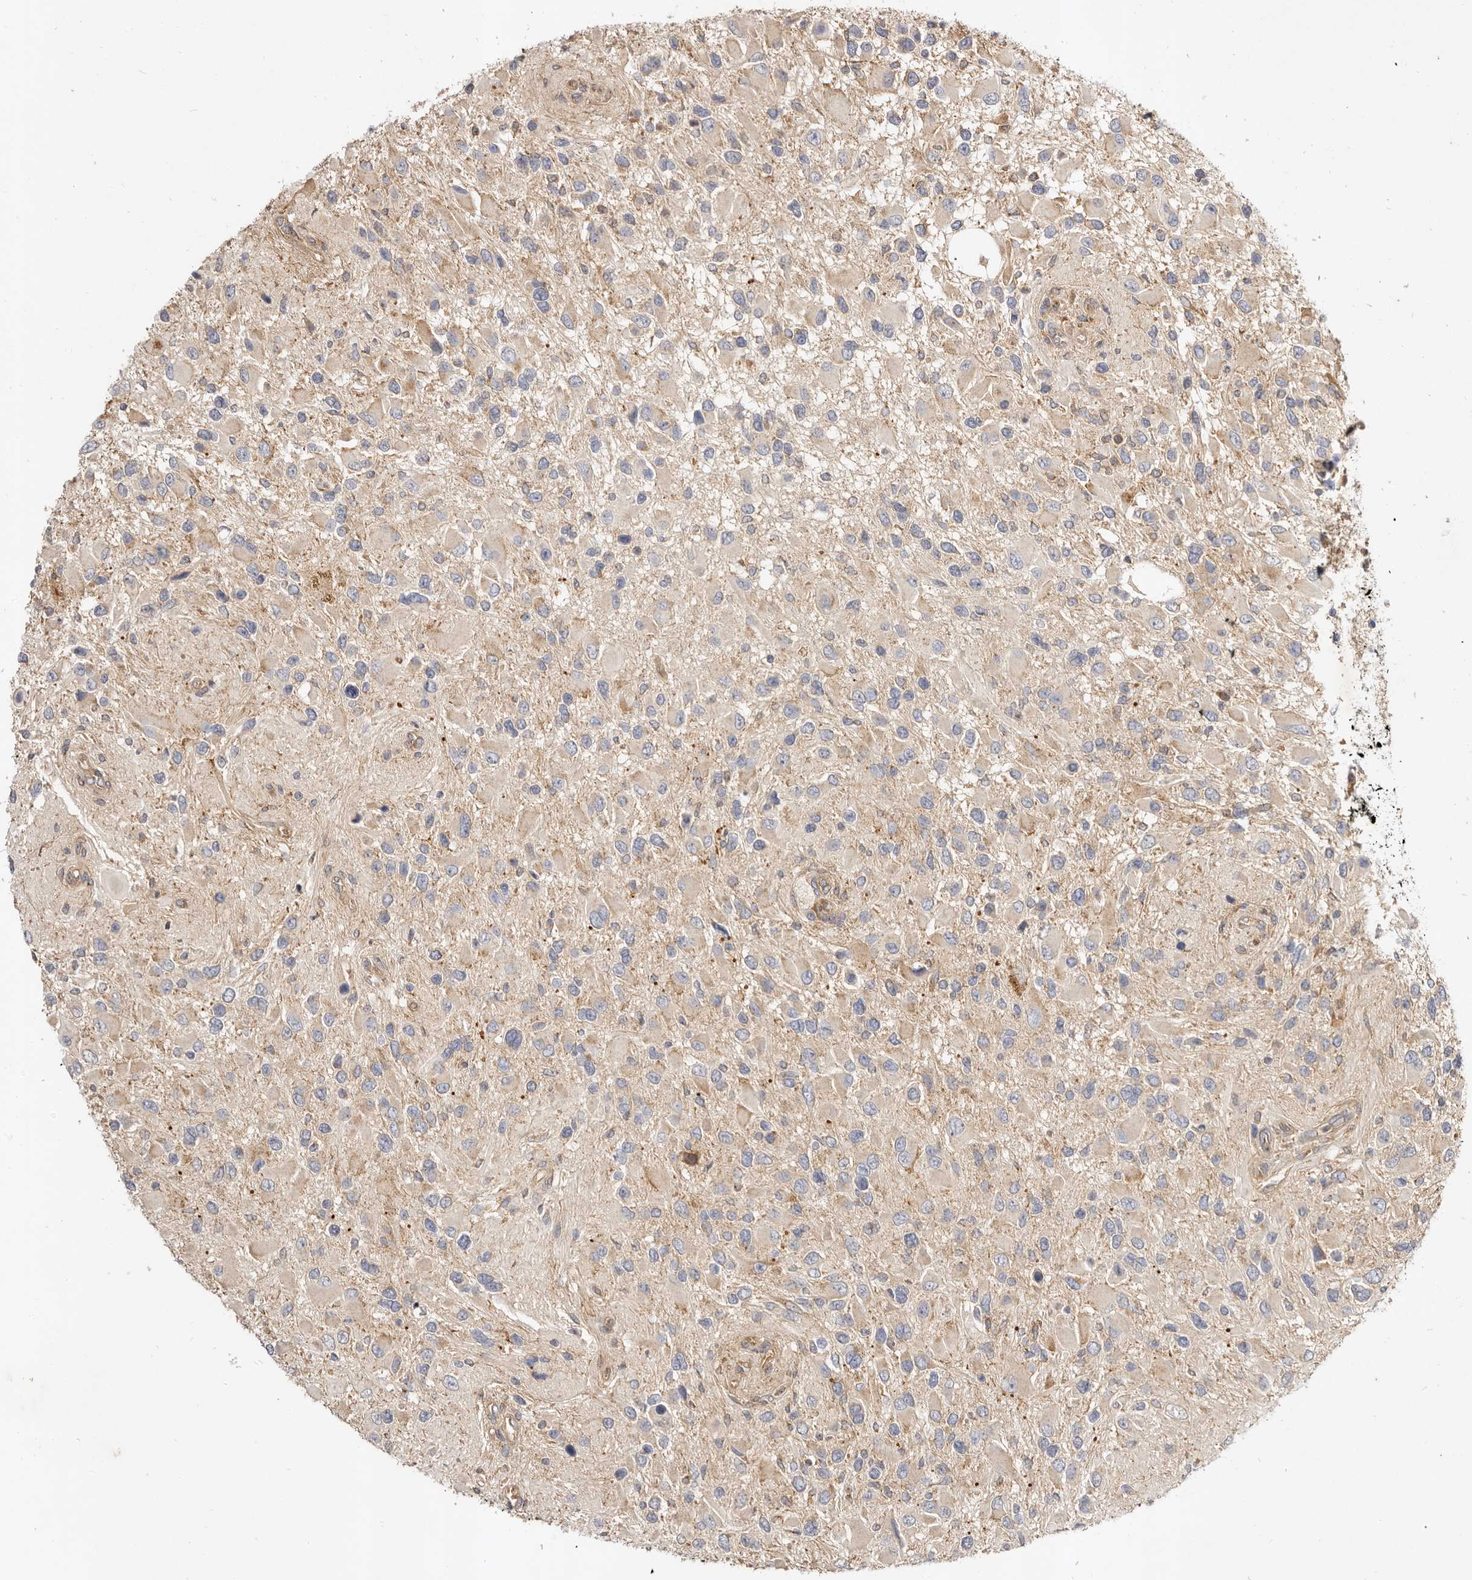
{"staining": {"intensity": "negative", "quantity": "none", "location": "none"}, "tissue": "glioma", "cell_type": "Tumor cells", "image_type": "cancer", "snomed": [{"axis": "morphology", "description": "Glioma, malignant, High grade"}, {"axis": "topography", "description": "Brain"}], "caption": "Image shows no significant protein expression in tumor cells of malignant glioma (high-grade).", "gene": "ADAMTS9", "patient": {"sex": "male", "age": 53}}